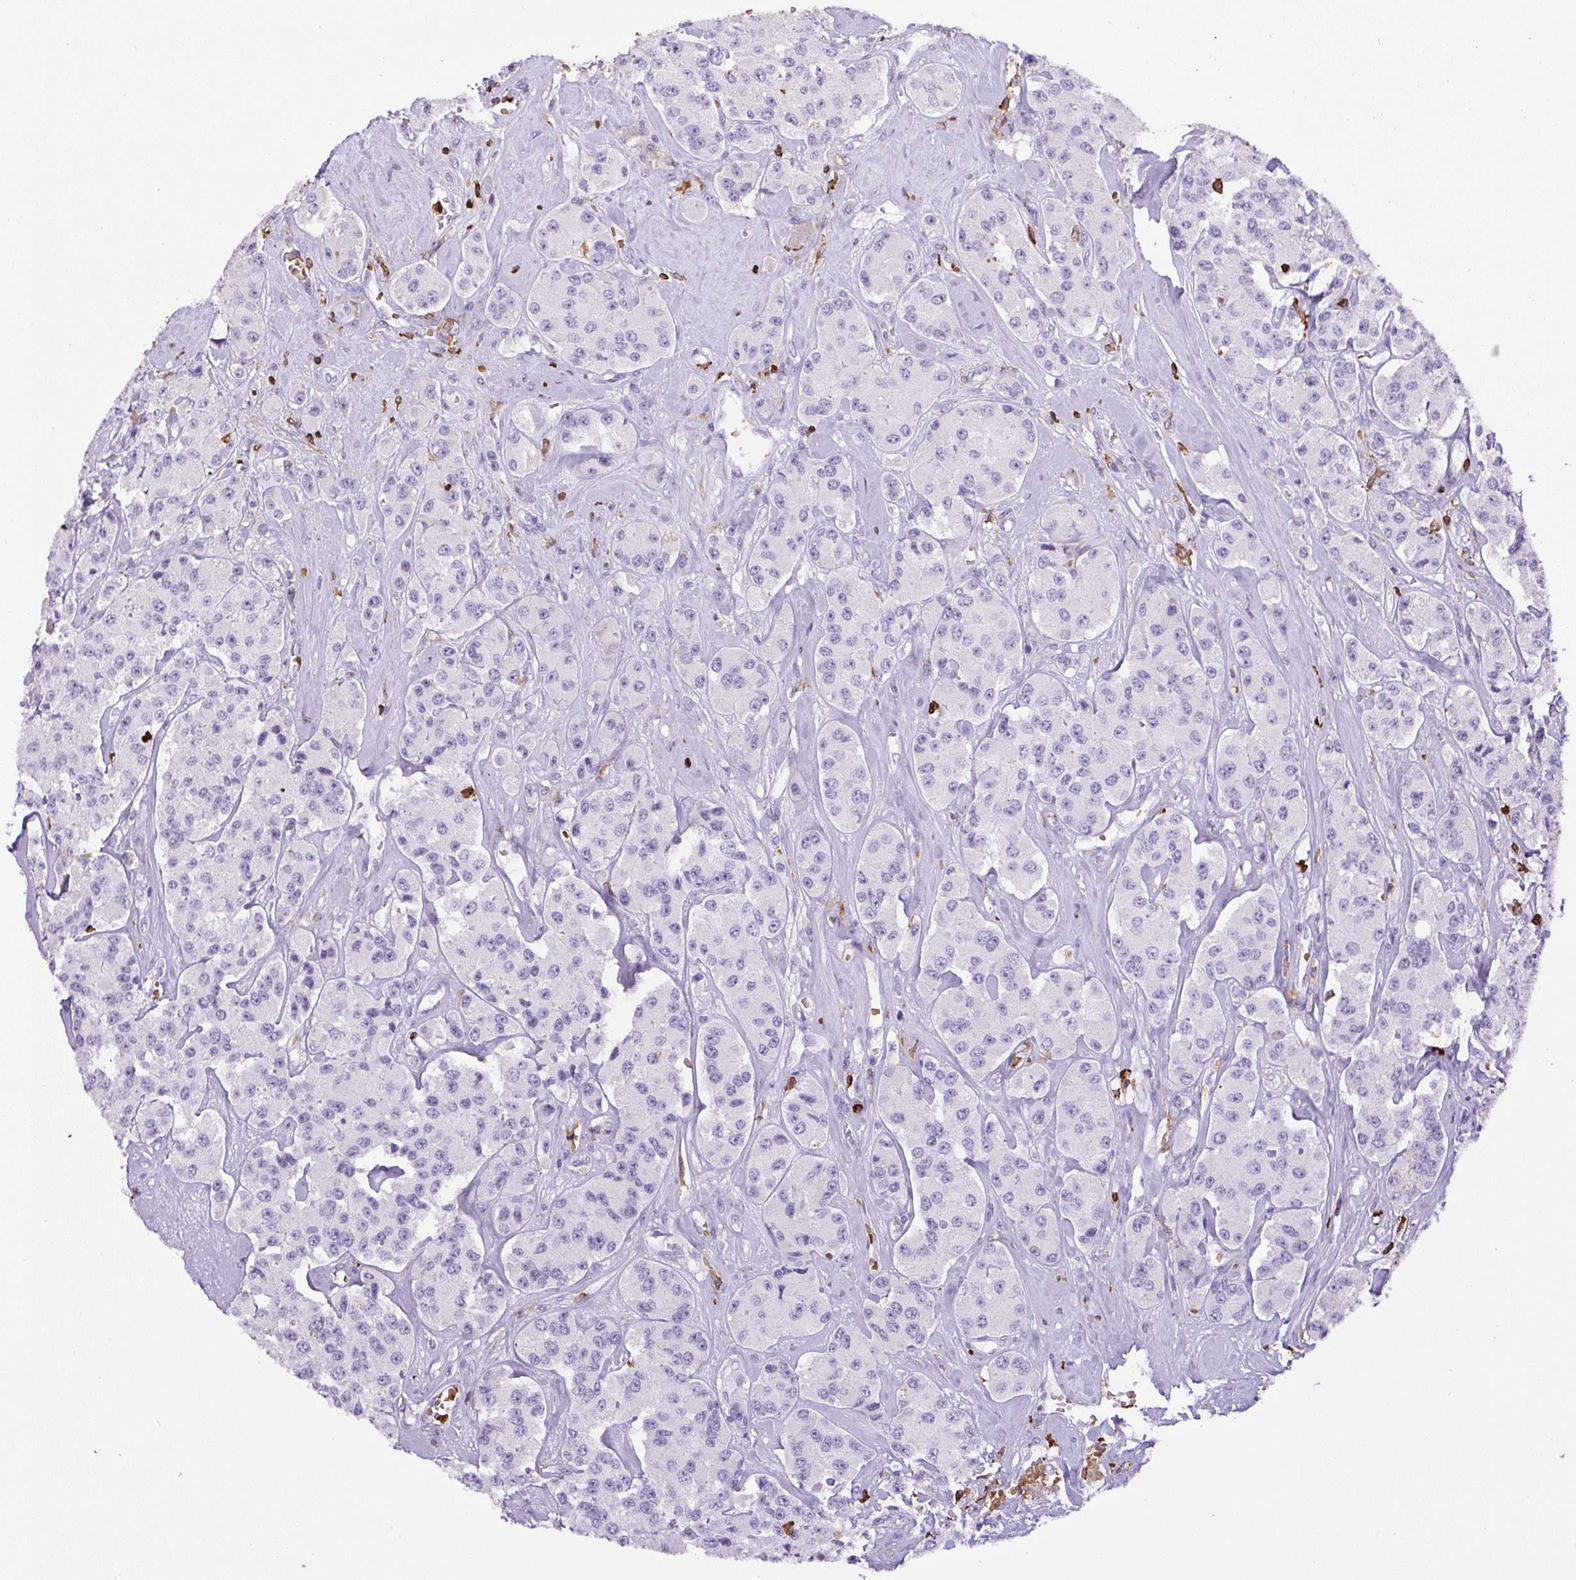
{"staining": {"intensity": "negative", "quantity": "none", "location": "none"}, "tissue": "carcinoid", "cell_type": "Tumor cells", "image_type": "cancer", "snomed": [{"axis": "morphology", "description": "Carcinoid, malignant, NOS"}, {"axis": "topography", "description": "Pancreas"}], "caption": "DAB (3,3'-diaminobenzidine) immunohistochemical staining of carcinoid exhibits no significant staining in tumor cells. (DAB (3,3'-diaminobenzidine) IHC with hematoxylin counter stain).", "gene": "FAM228B", "patient": {"sex": "male", "age": 41}}